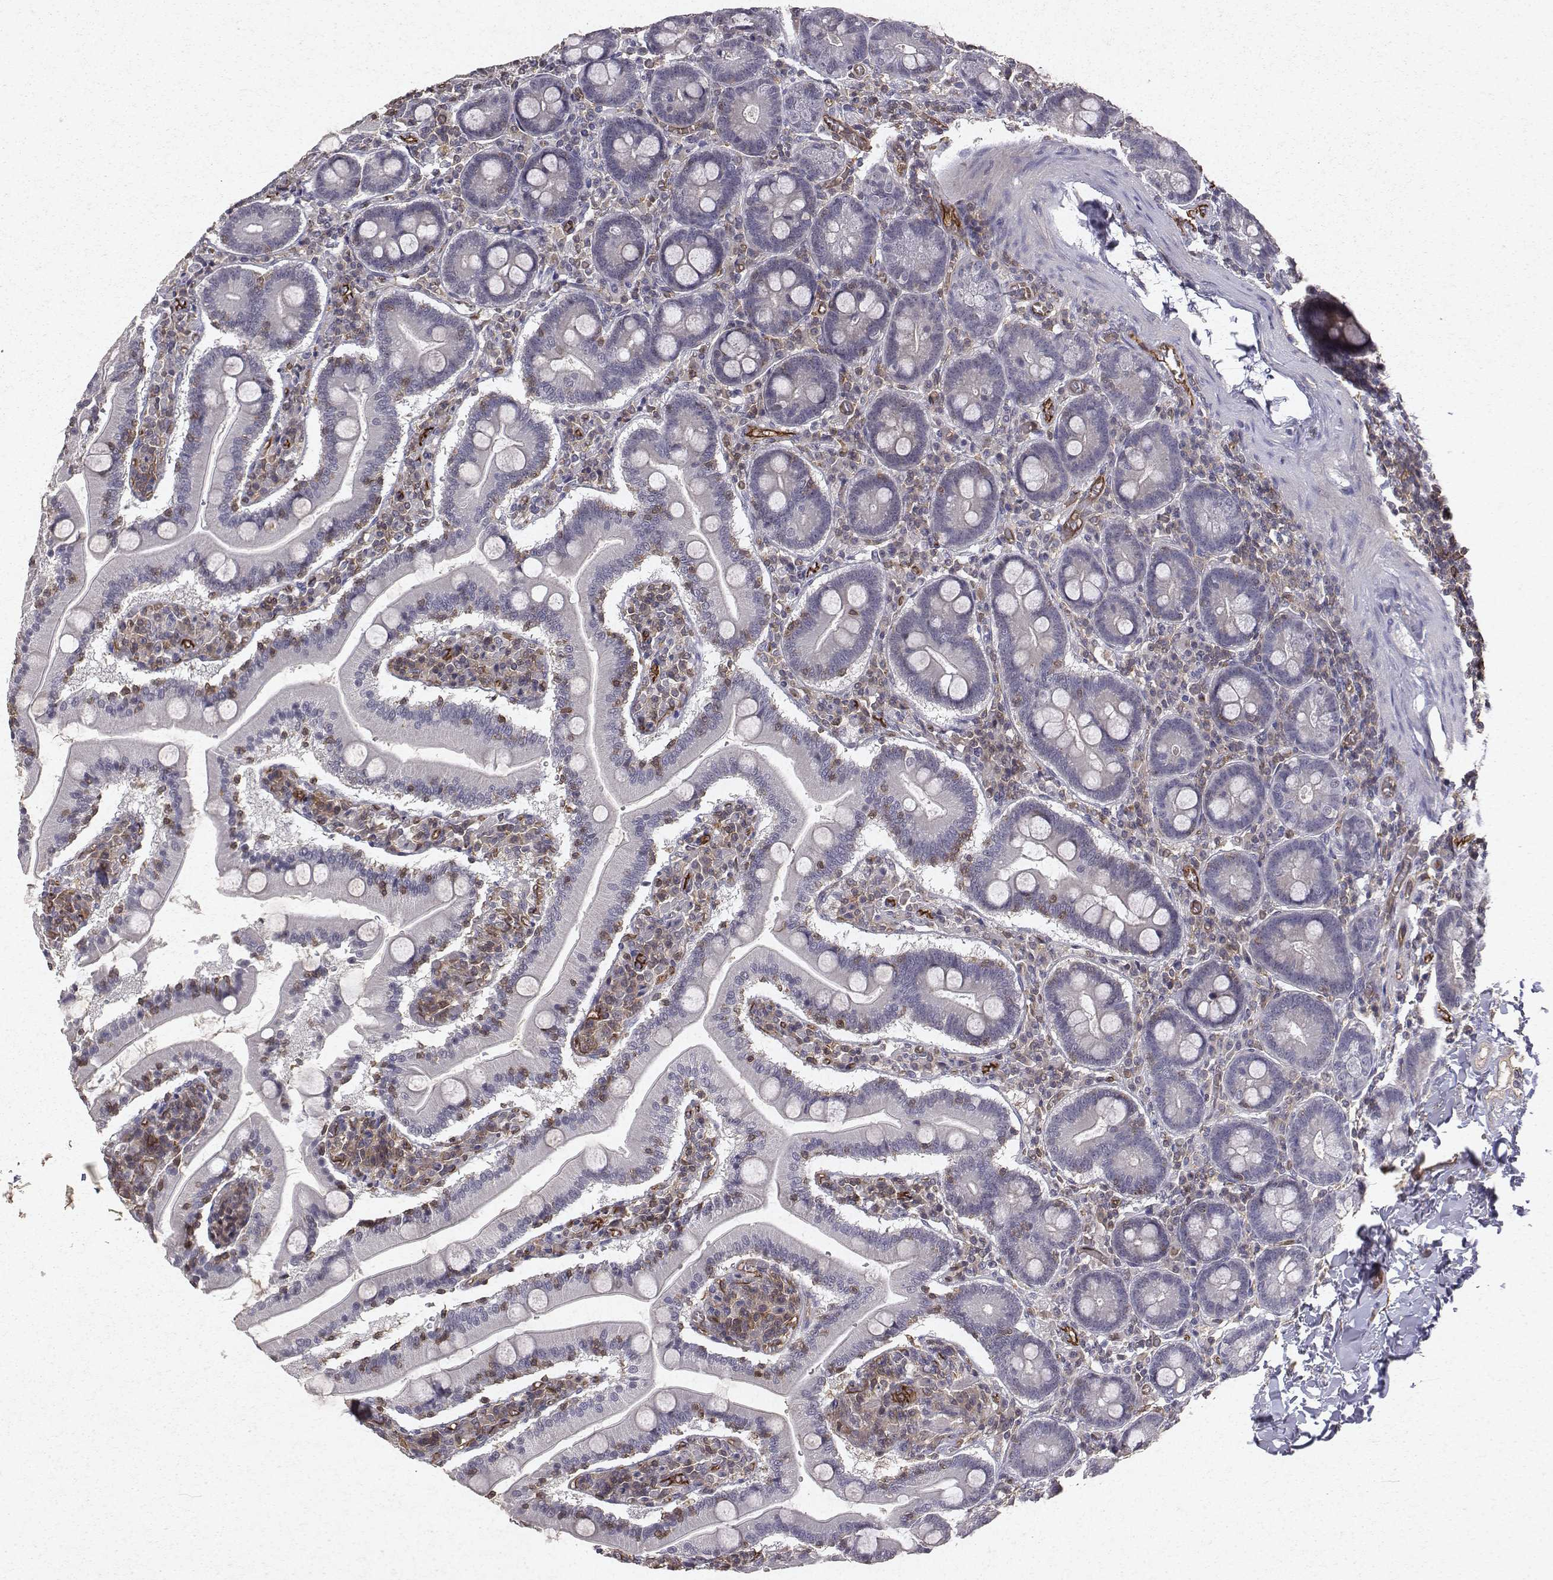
{"staining": {"intensity": "negative", "quantity": "none", "location": "none"}, "tissue": "small intestine", "cell_type": "Glandular cells", "image_type": "normal", "snomed": [{"axis": "morphology", "description": "Normal tissue, NOS"}, {"axis": "topography", "description": "Small intestine"}], "caption": "This is a micrograph of immunohistochemistry (IHC) staining of benign small intestine, which shows no positivity in glandular cells. (Stains: DAB (3,3'-diaminobenzidine) IHC with hematoxylin counter stain, Microscopy: brightfield microscopy at high magnification).", "gene": "PTPRG", "patient": {"sex": "male", "age": 37}}